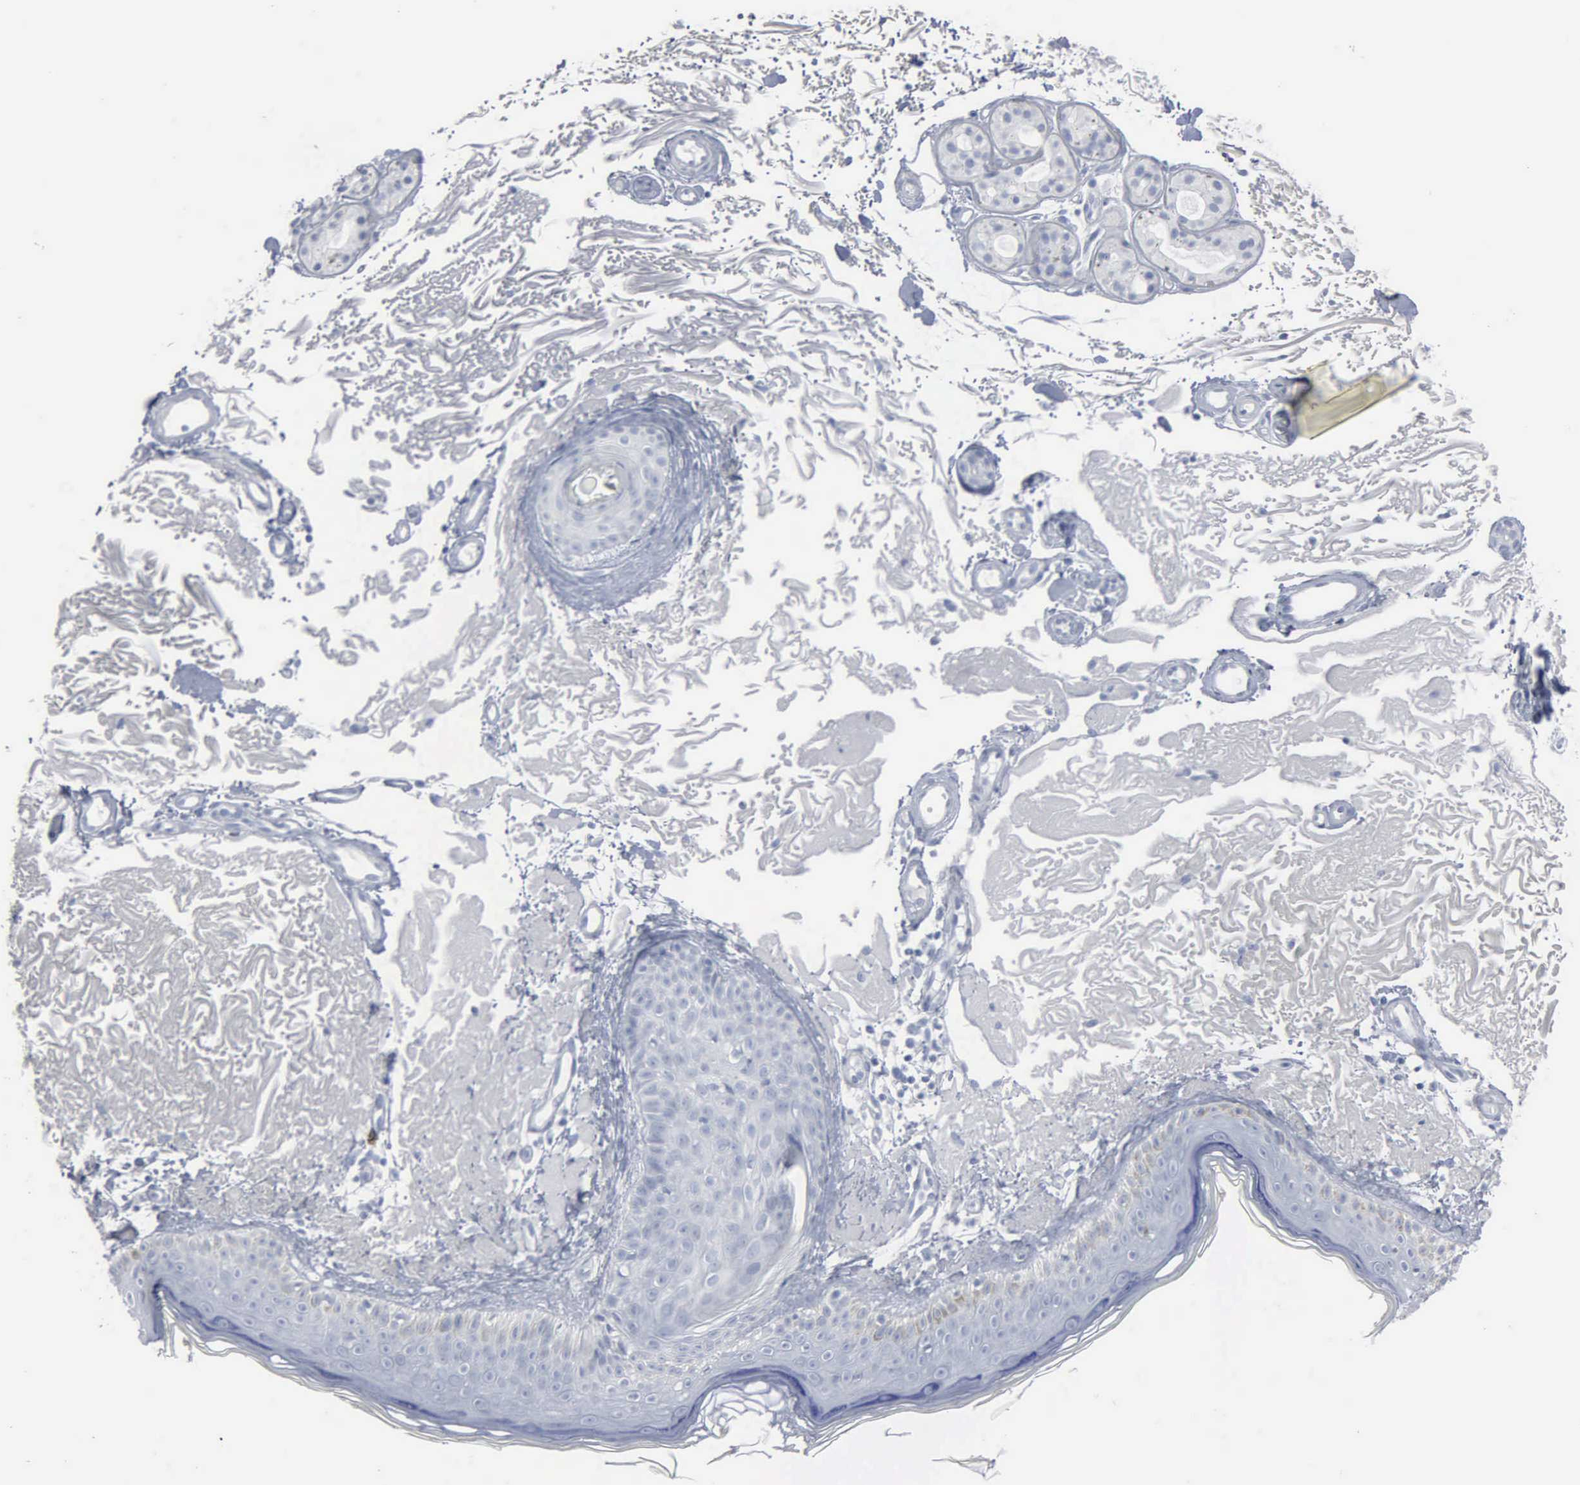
{"staining": {"intensity": "negative", "quantity": "none", "location": "none"}, "tissue": "skin", "cell_type": "Fibroblasts", "image_type": "normal", "snomed": [{"axis": "morphology", "description": "Normal tissue, NOS"}, {"axis": "topography", "description": "Skin"}], "caption": "This is a histopathology image of immunohistochemistry staining of normal skin, which shows no staining in fibroblasts.", "gene": "DMD", "patient": {"sex": "female", "age": 90}}